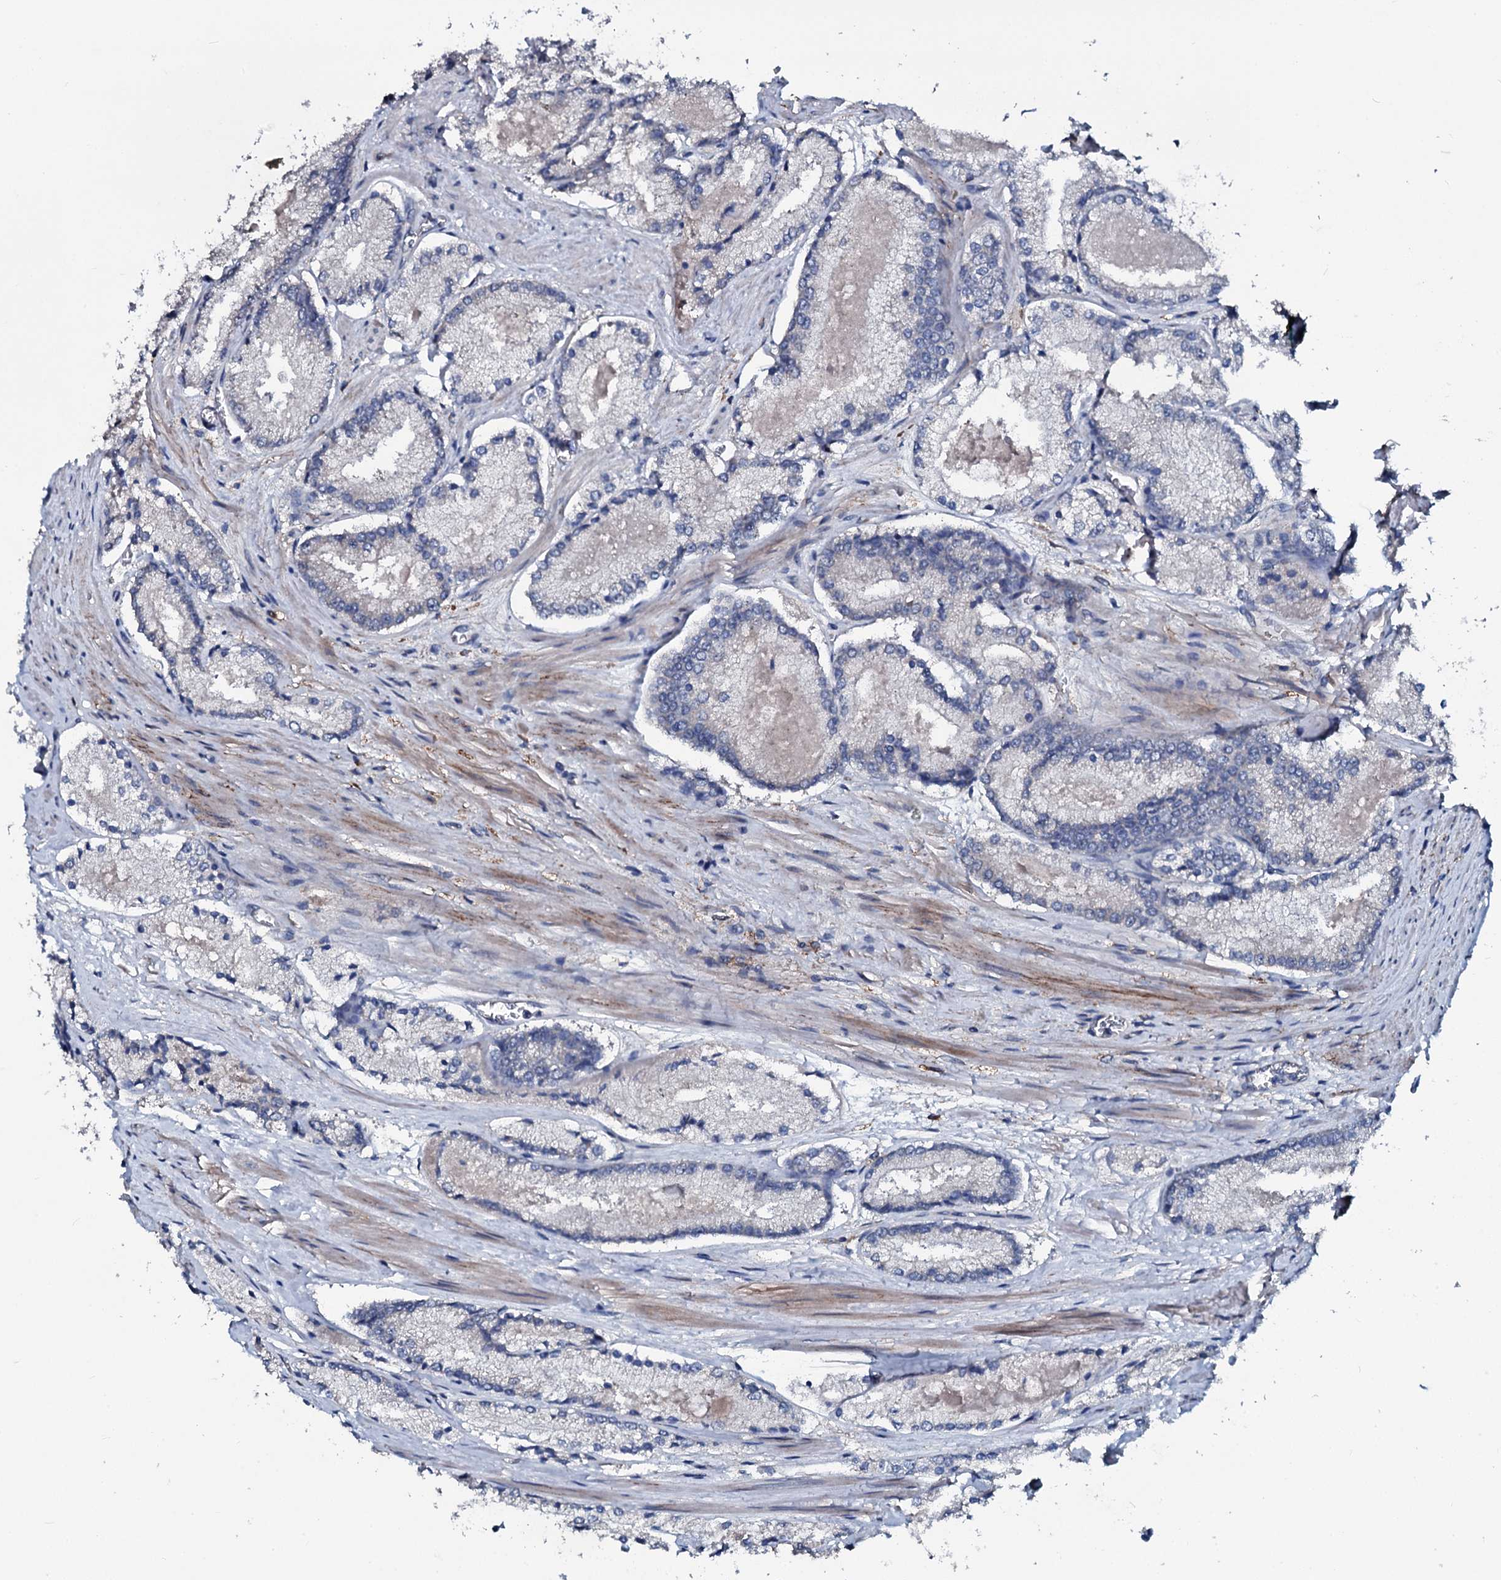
{"staining": {"intensity": "negative", "quantity": "none", "location": "none"}, "tissue": "prostate cancer", "cell_type": "Tumor cells", "image_type": "cancer", "snomed": [{"axis": "morphology", "description": "Adenocarcinoma, Low grade"}, {"axis": "topography", "description": "Prostate"}], "caption": "Immunohistochemical staining of prostate cancer (low-grade adenocarcinoma) displays no significant positivity in tumor cells. (DAB immunohistochemistry visualized using brightfield microscopy, high magnification).", "gene": "IL12B", "patient": {"sex": "male", "age": 74}}